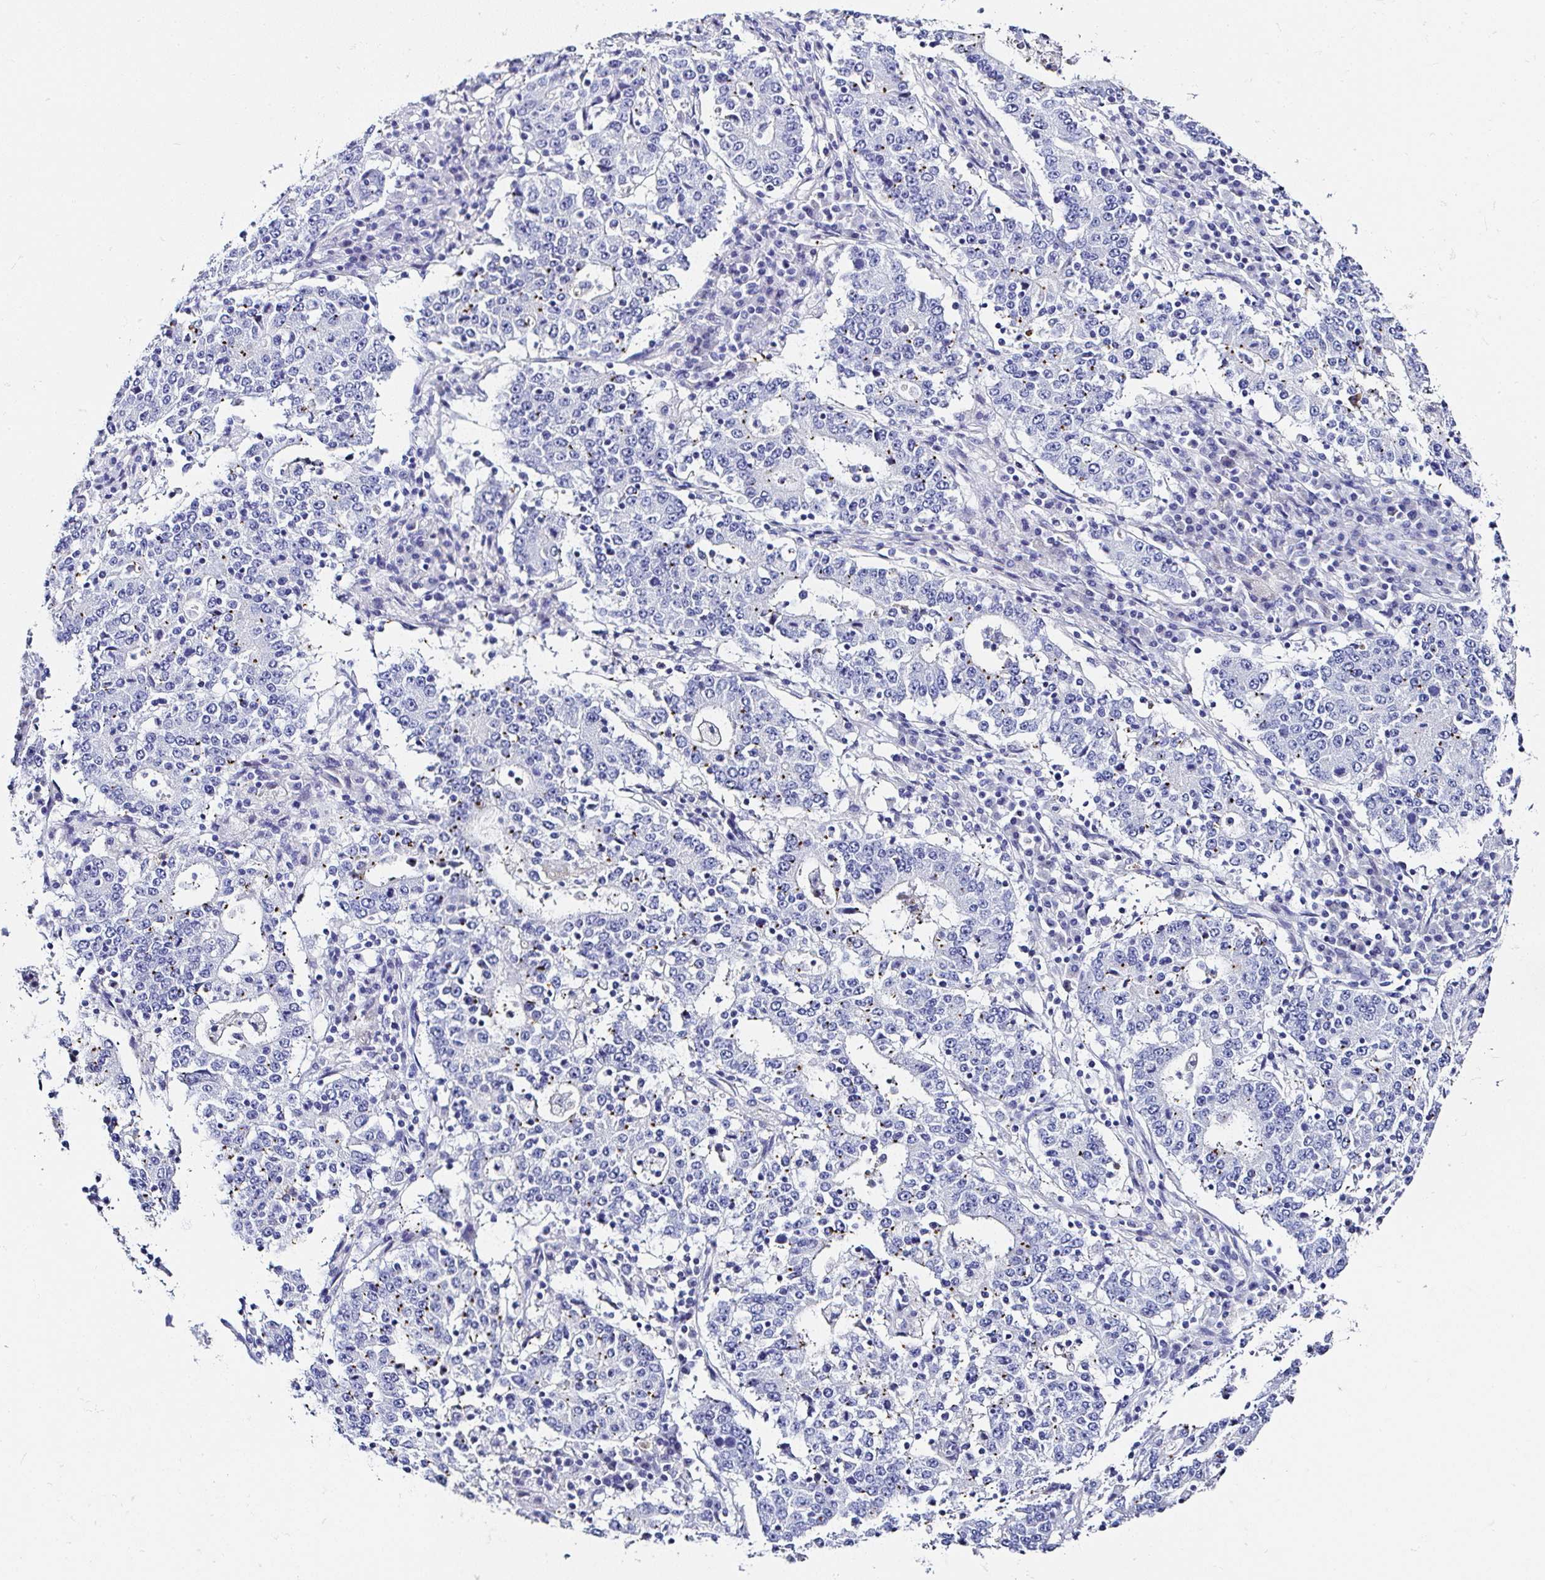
{"staining": {"intensity": "negative", "quantity": "none", "location": "none"}, "tissue": "stomach cancer", "cell_type": "Tumor cells", "image_type": "cancer", "snomed": [{"axis": "morphology", "description": "Adenocarcinoma, NOS"}, {"axis": "topography", "description": "Stomach"}], "caption": "Human adenocarcinoma (stomach) stained for a protein using IHC exhibits no staining in tumor cells.", "gene": "PPFIA4", "patient": {"sex": "male", "age": 59}}